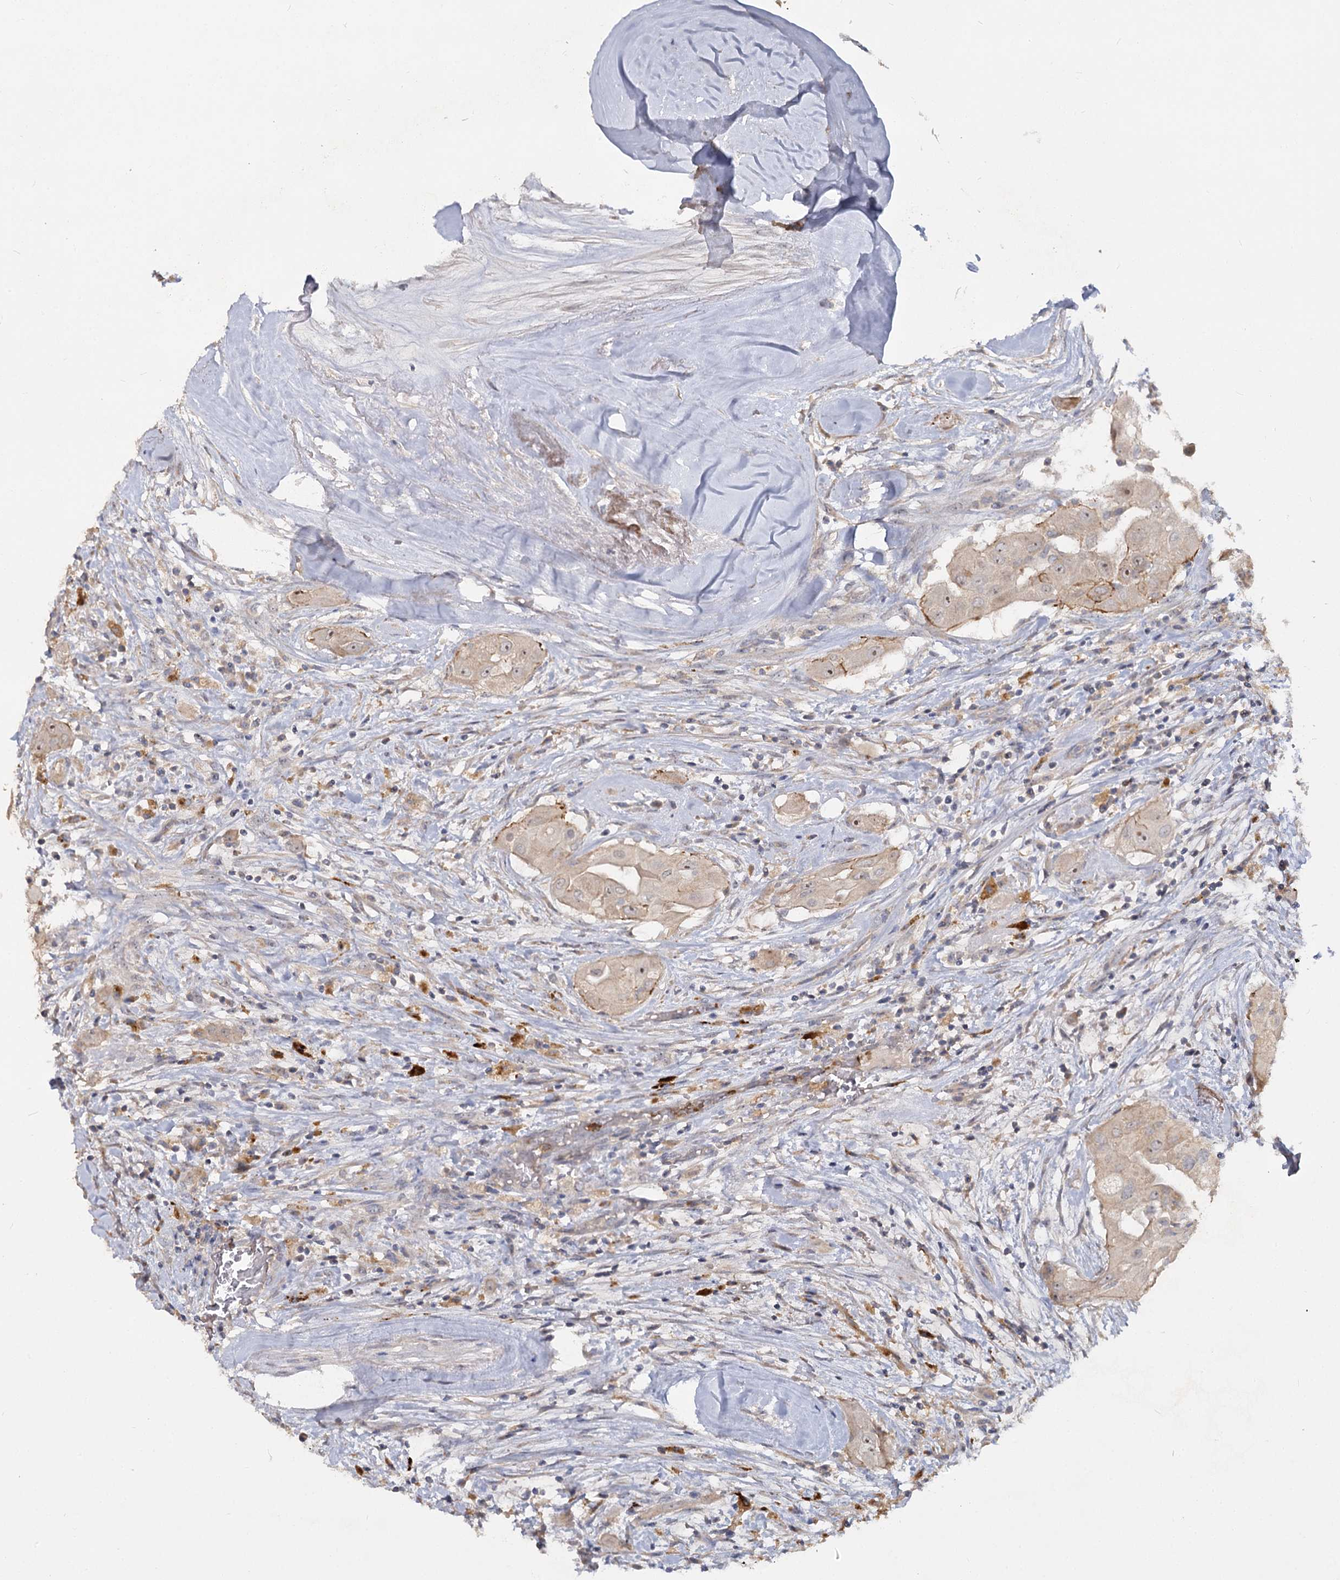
{"staining": {"intensity": "moderate", "quantity": "<25%", "location": "cytoplasmic/membranous,nuclear"}, "tissue": "thyroid cancer", "cell_type": "Tumor cells", "image_type": "cancer", "snomed": [{"axis": "morphology", "description": "Papillary adenocarcinoma, NOS"}, {"axis": "topography", "description": "Thyroid gland"}], "caption": "Thyroid cancer was stained to show a protein in brown. There is low levels of moderate cytoplasmic/membranous and nuclear staining in approximately <25% of tumor cells.", "gene": "ANGPTL5", "patient": {"sex": "female", "age": 59}}